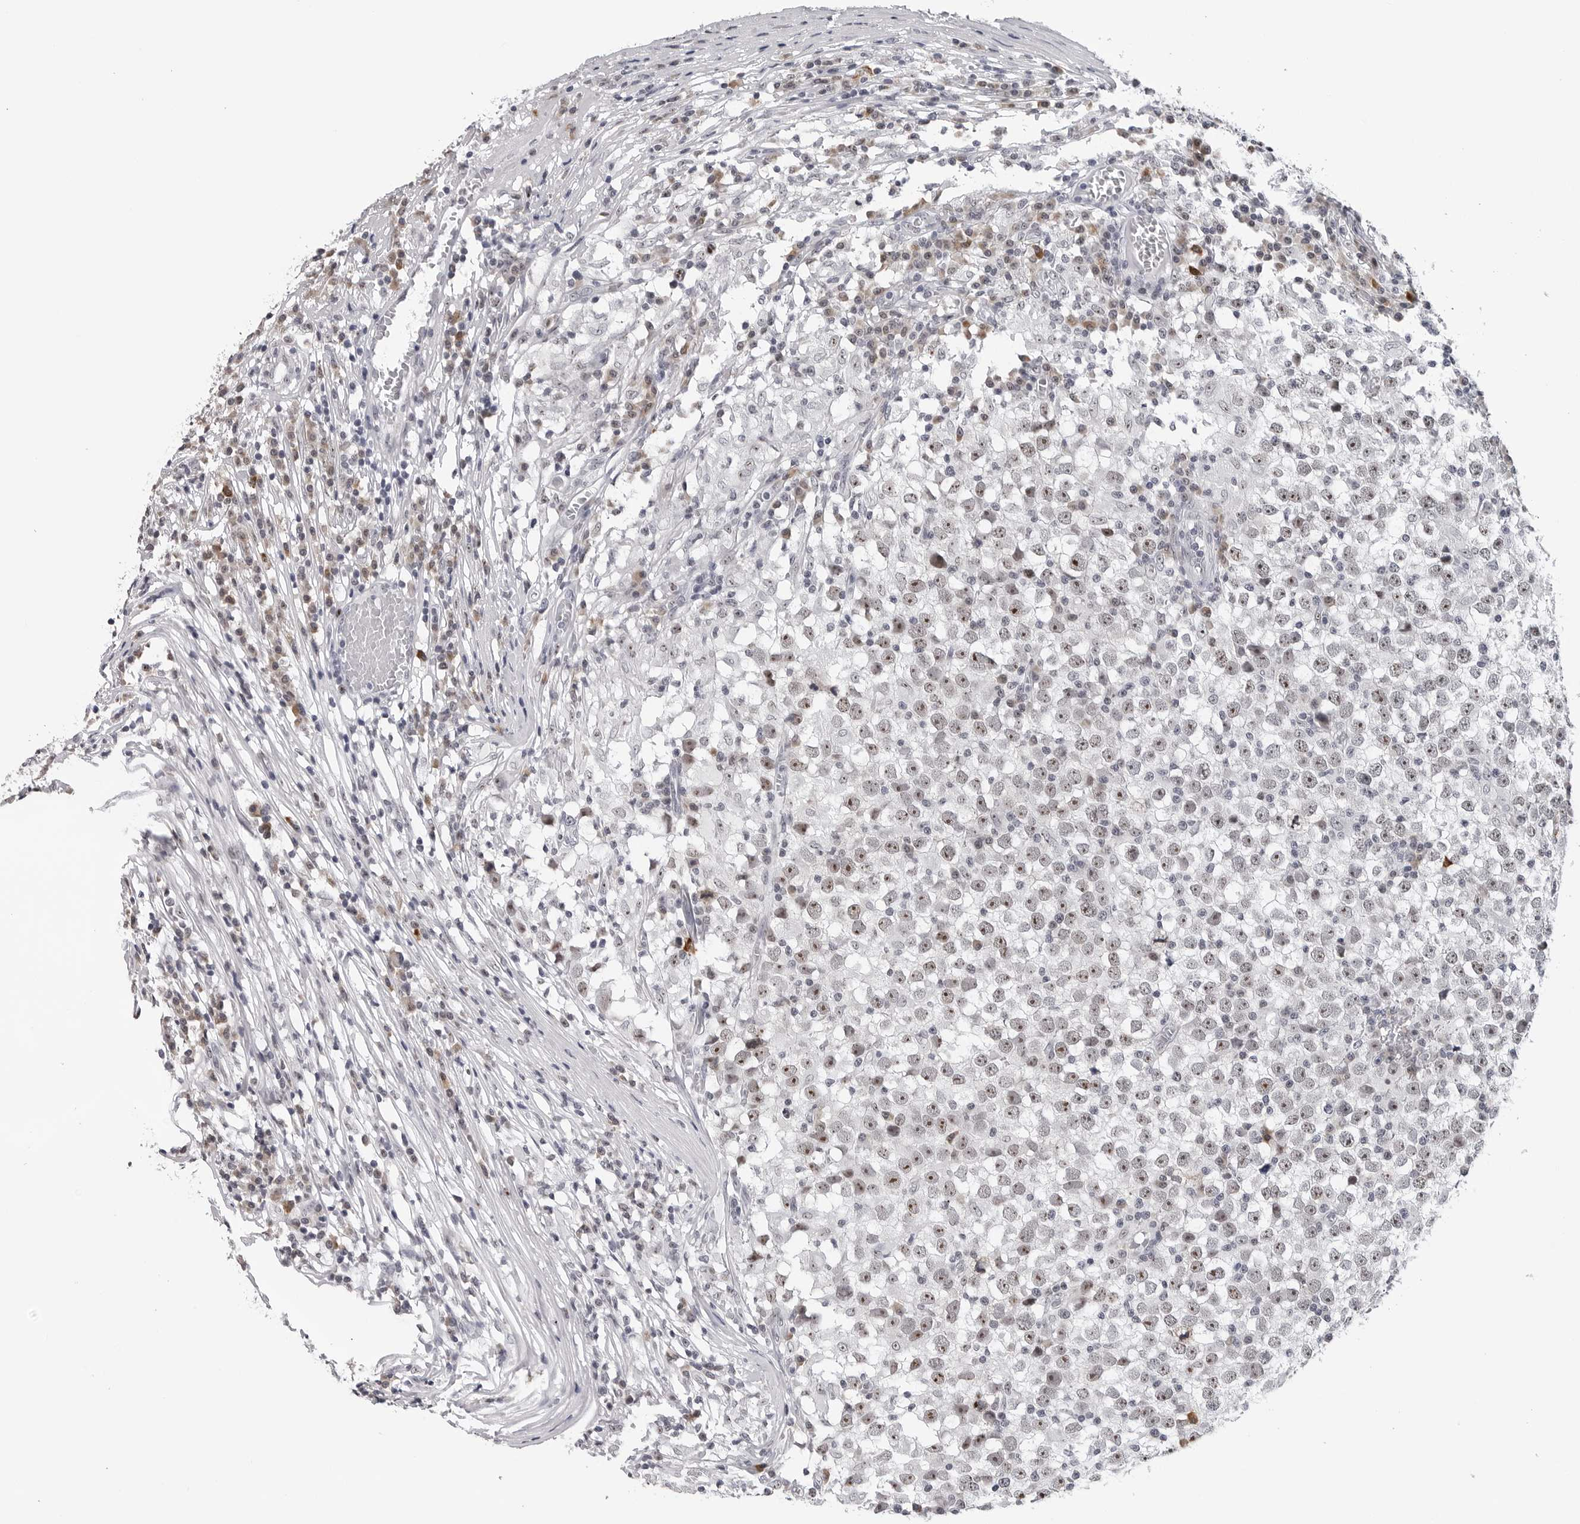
{"staining": {"intensity": "moderate", "quantity": ">75%", "location": "nuclear"}, "tissue": "testis cancer", "cell_type": "Tumor cells", "image_type": "cancer", "snomed": [{"axis": "morphology", "description": "Seminoma, NOS"}, {"axis": "topography", "description": "Testis"}], "caption": "The photomicrograph demonstrates staining of testis cancer (seminoma), revealing moderate nuclear protein expression (brown color) within tumor cells.", "gene": "GNL2", "patient": {"sex": "male", "age": 65}}